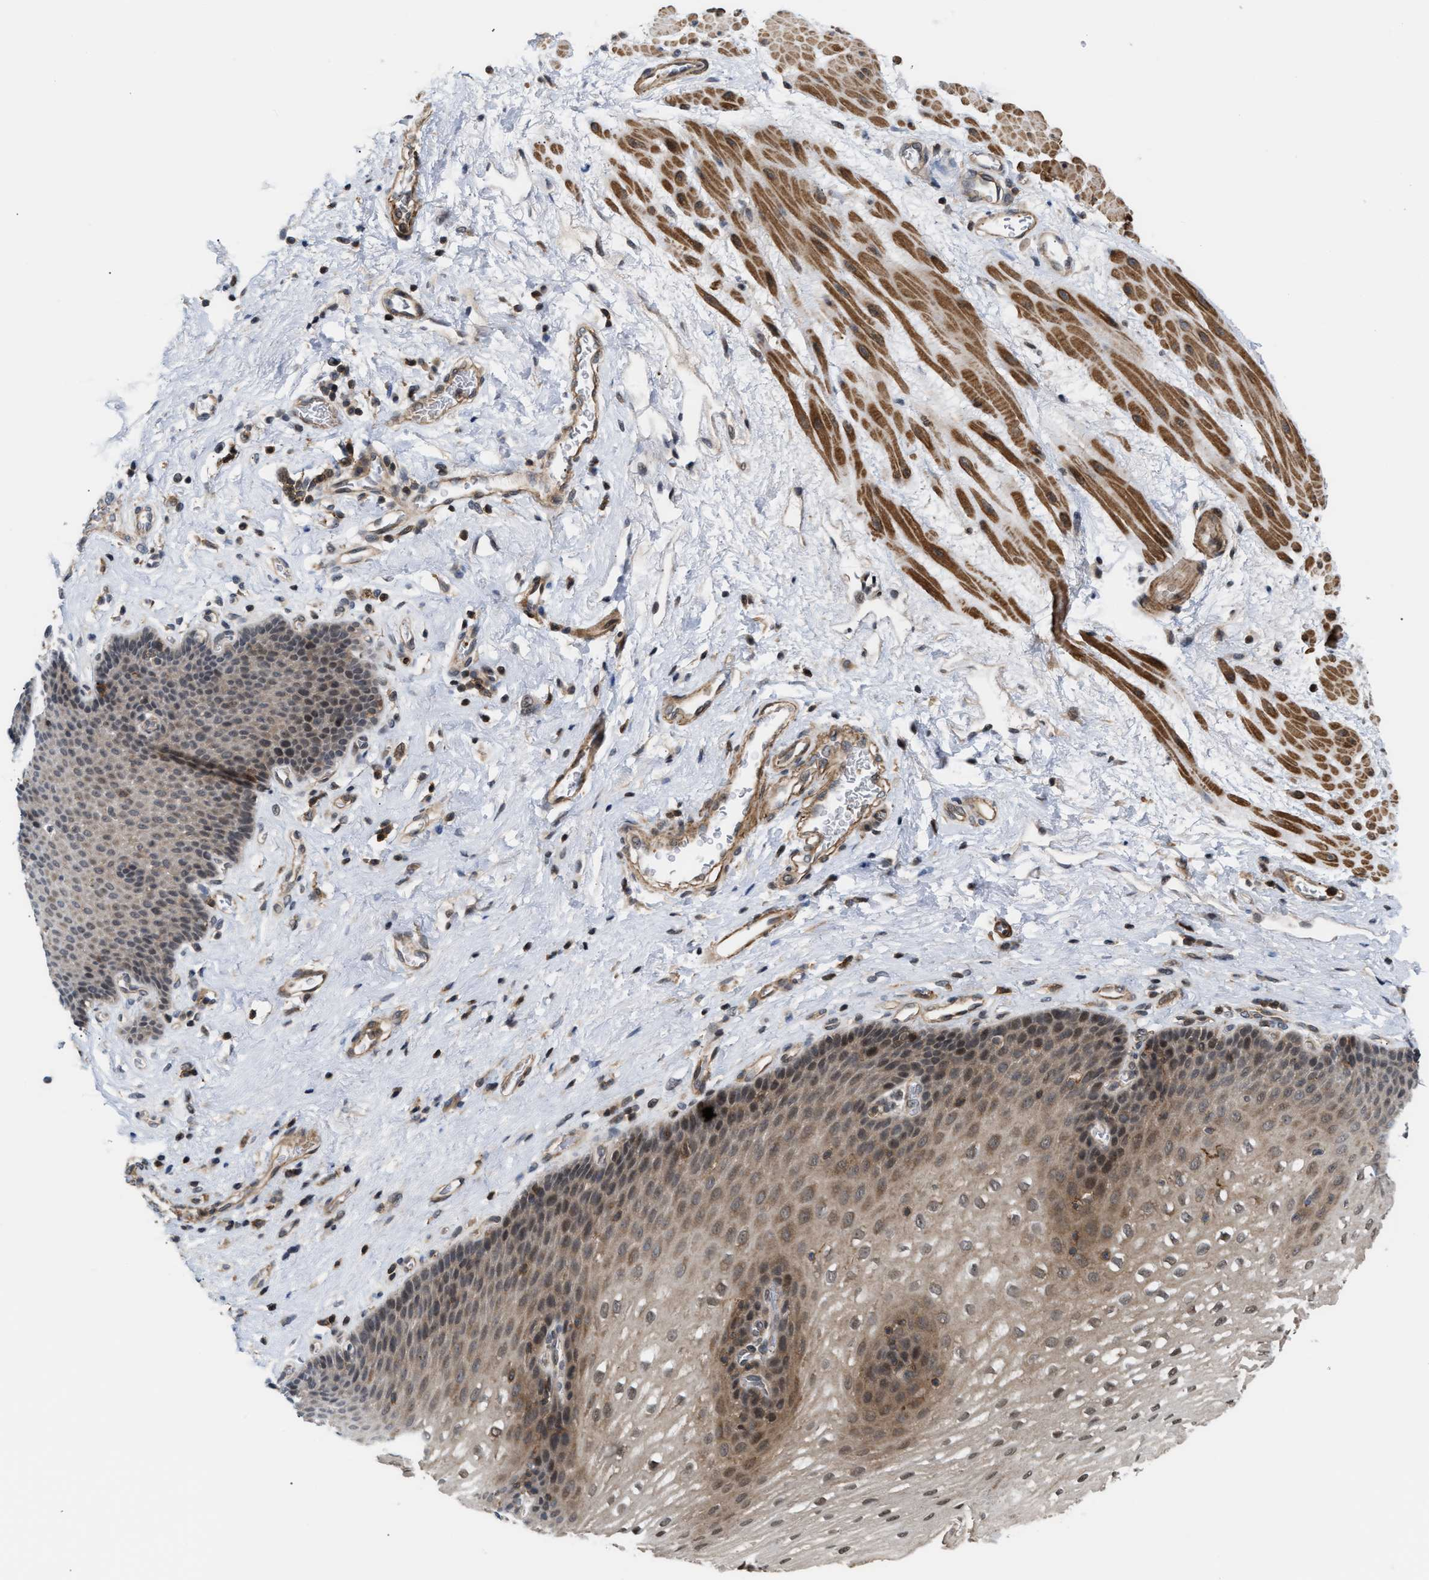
{"staining": {"intensity": "moderate", "quantity": "25%-75%", "location": "cytoplasmic/membranous,nuclear"}, "tissue": "esophagus", "cell_type": "Squamous epithelial cells", "image_type": "normal", "snomed": [{"axis": "morphology", "description": "Normal tissue, NOS"}, {"axis": "topography", "description": "Esophagus"}], "caption": "Human esophagus stained with a brown dye reveals moderate cytoplasmic/membranous,nuclear positive expression in approximately 25%-75% of squamous epithelial cells.", "gene": "STAU2", "patient": {"sex": "male", "age": 48}}